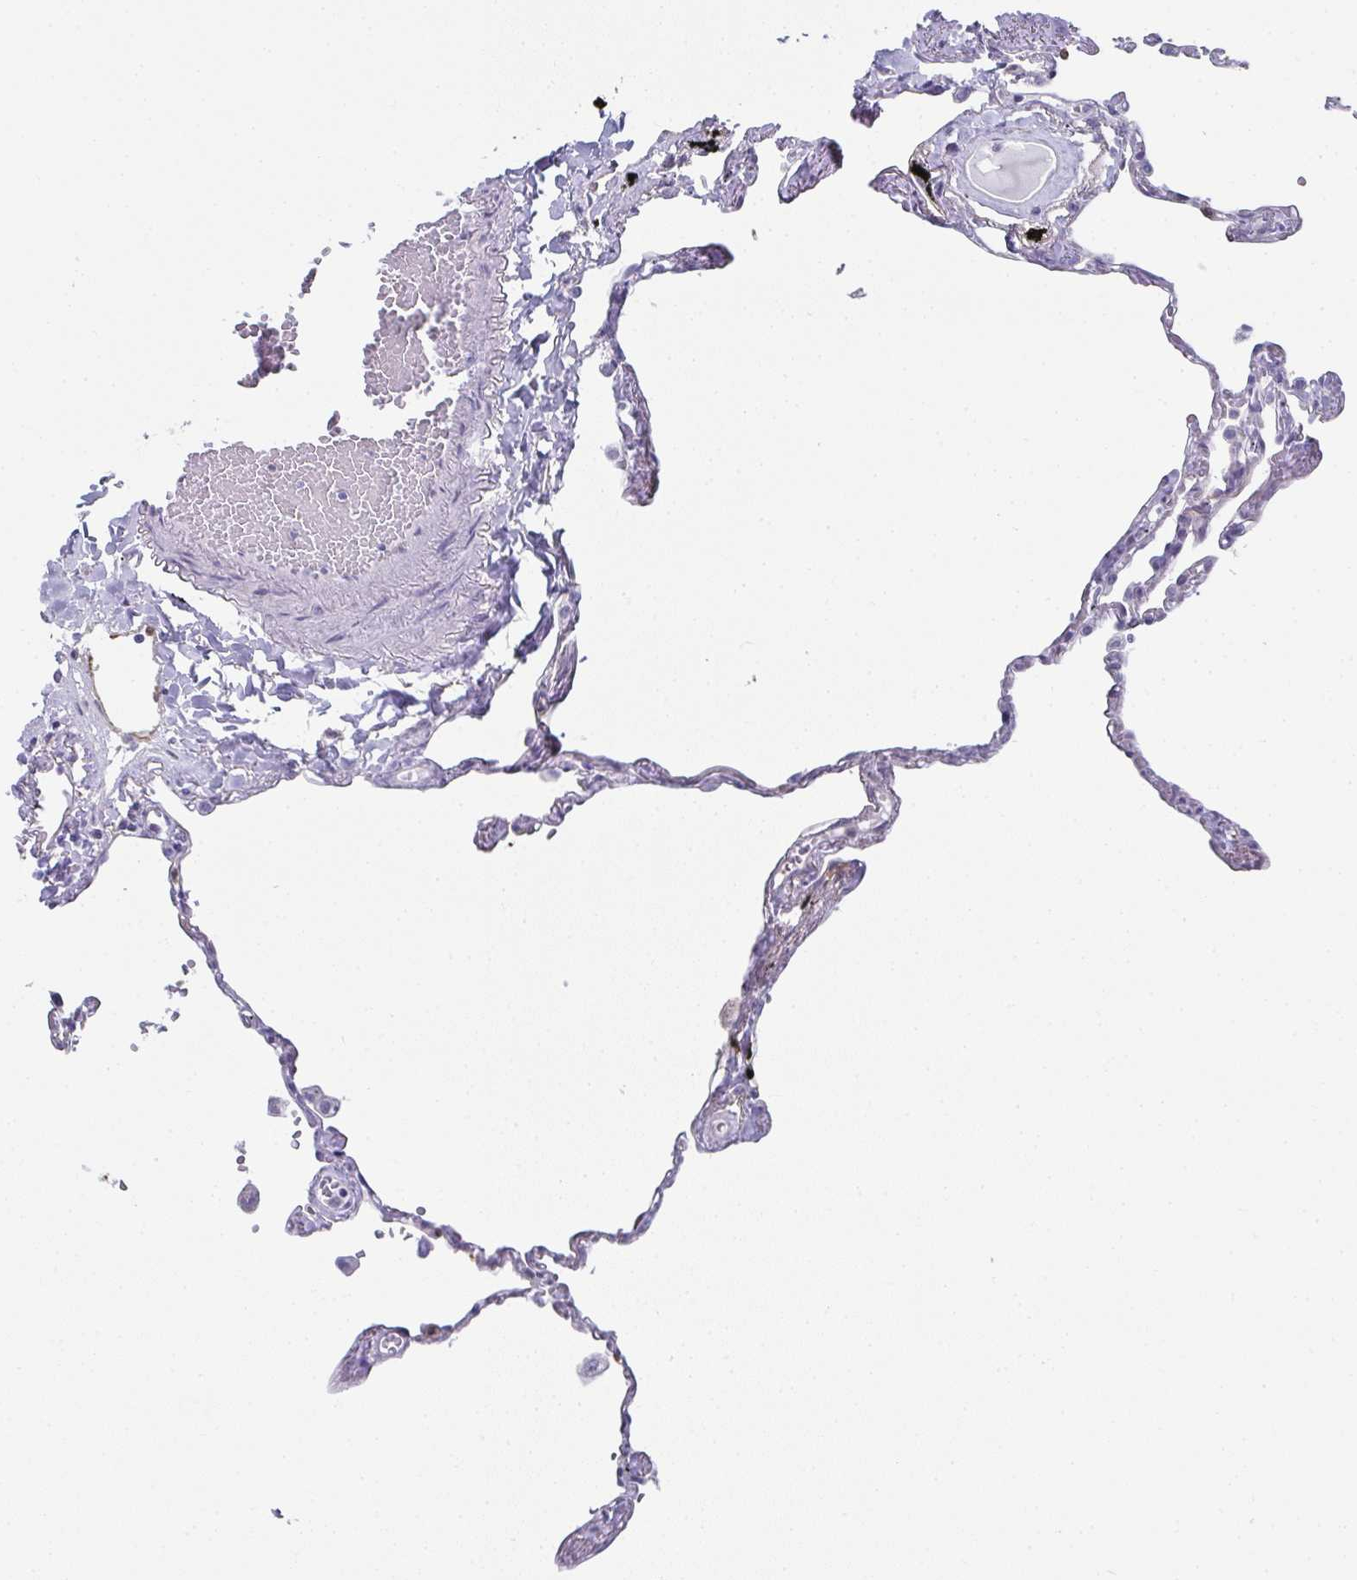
{"staining": {"intensity": "negative", "quantity": "none", "location": "none"}, "tissue": "lung", "cell_type": "Alveolar cells", "image_type": "normal", "snomed": [{"axis": "morphology", "description": "Normal tissue, NOS"}, {"axis": "topography", "description": "Lung"}], "caption": "IHC histopathology image of benign human lung stained for a protein (brown), which reveals no positivity in alveolar cells.", "gene": "RBP1", "patient": {"sex": "female", "age": 67}}